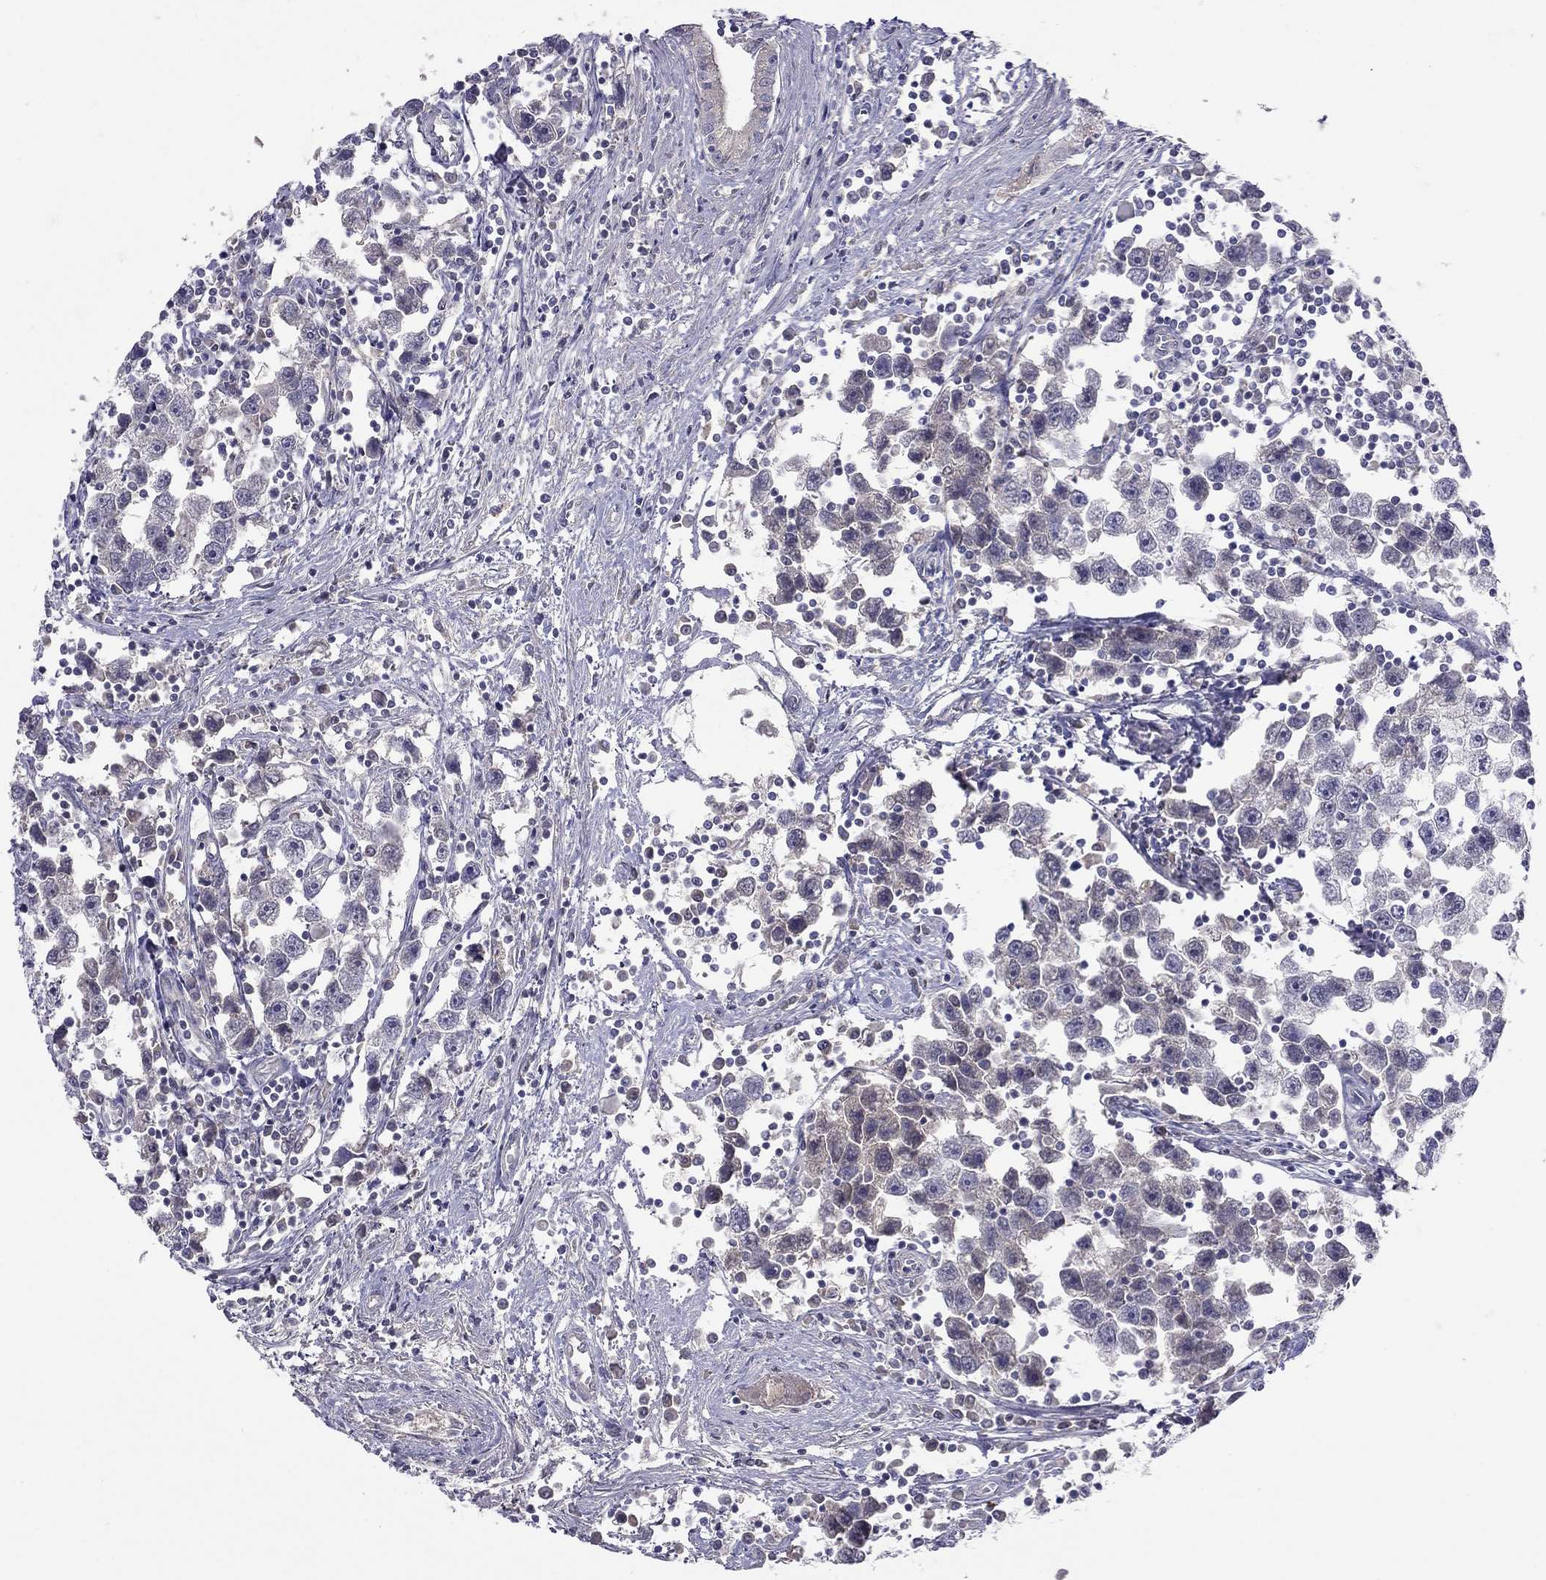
{"staining": {"intensity": "negative", "quantity": "none", "location": "none"}, "tissue": "testis cancer", "cell_type": "Tumor cells", "image_type": "cancer", "snomed": [{"axis": "morphology", "description": "Seminoma, NOS"}, {"axis": "topography", "description": "Testis"}], "caption": "Seminoma (testis) was stained to show a protein in brown. There is no significant positivity in tumor cells. (DAB immunohistochemistry (IHC) visualized using brightfield microscopy, high magnification).", "gene": "RTP5", "patient": {"sex": "male", "age": 30}}